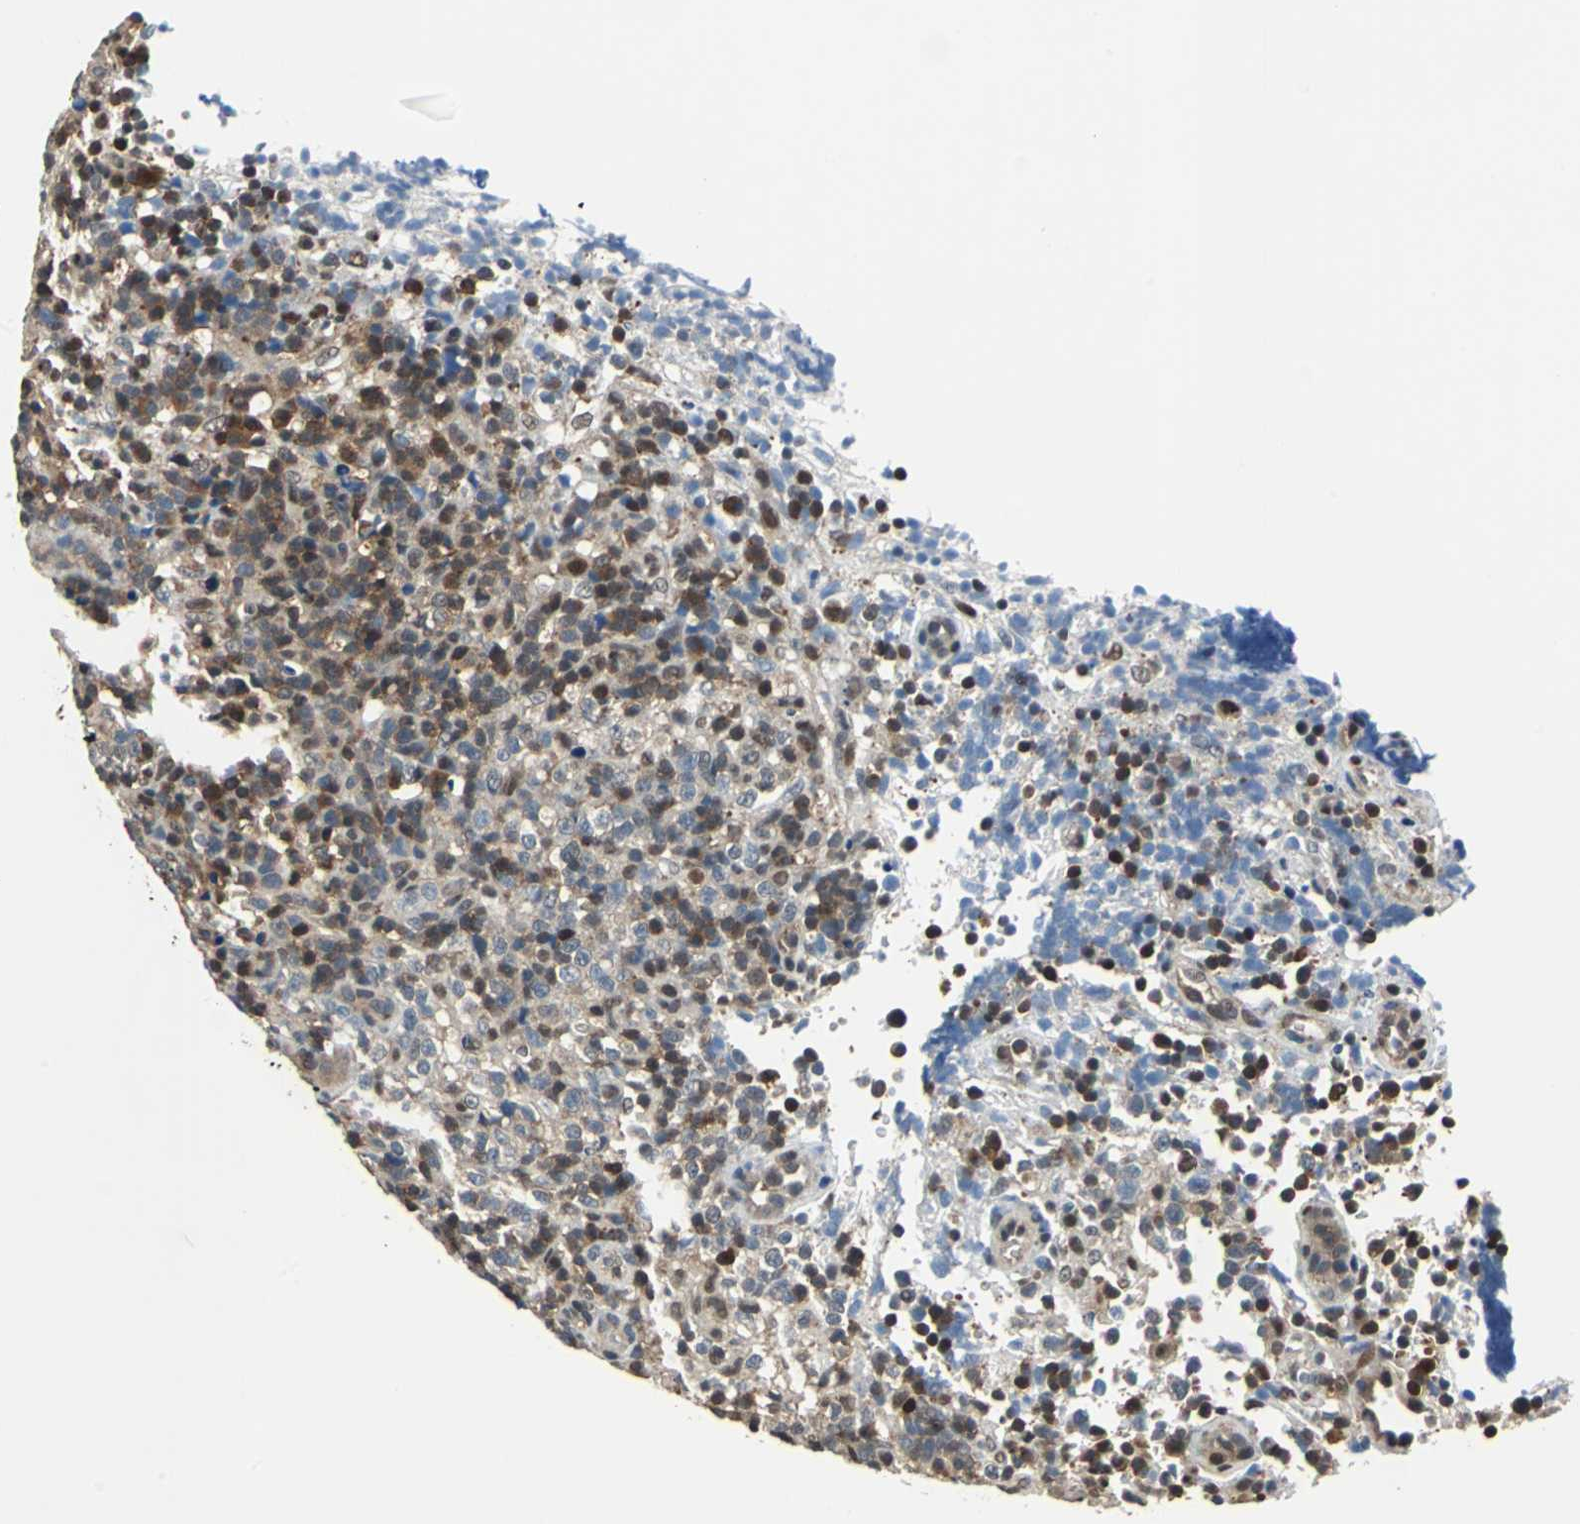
{"staining": {"intensity": "moderate", "quantity": ">75%", "location": "cytoplasmic/membranous,nuclear"}, "tissue": "lymphoma", "cell_type": "Tumor cells", "image_type": "cancer", "snomed": [{"axis": "morphology", "description": "Malignant lymphoma, non-Hodgkin's type, High grade"}, {"axis": "topography", "description": "Lymph node"}], "caption": "High-grade malignant lymphoma, non-Hodgkin's type stained for a protein shows moderate cytoplasmic/membranous and nuclear positivity in tumor cells.", "gene": "PSME1", "patient": {"sex": "female", "age": 76}}